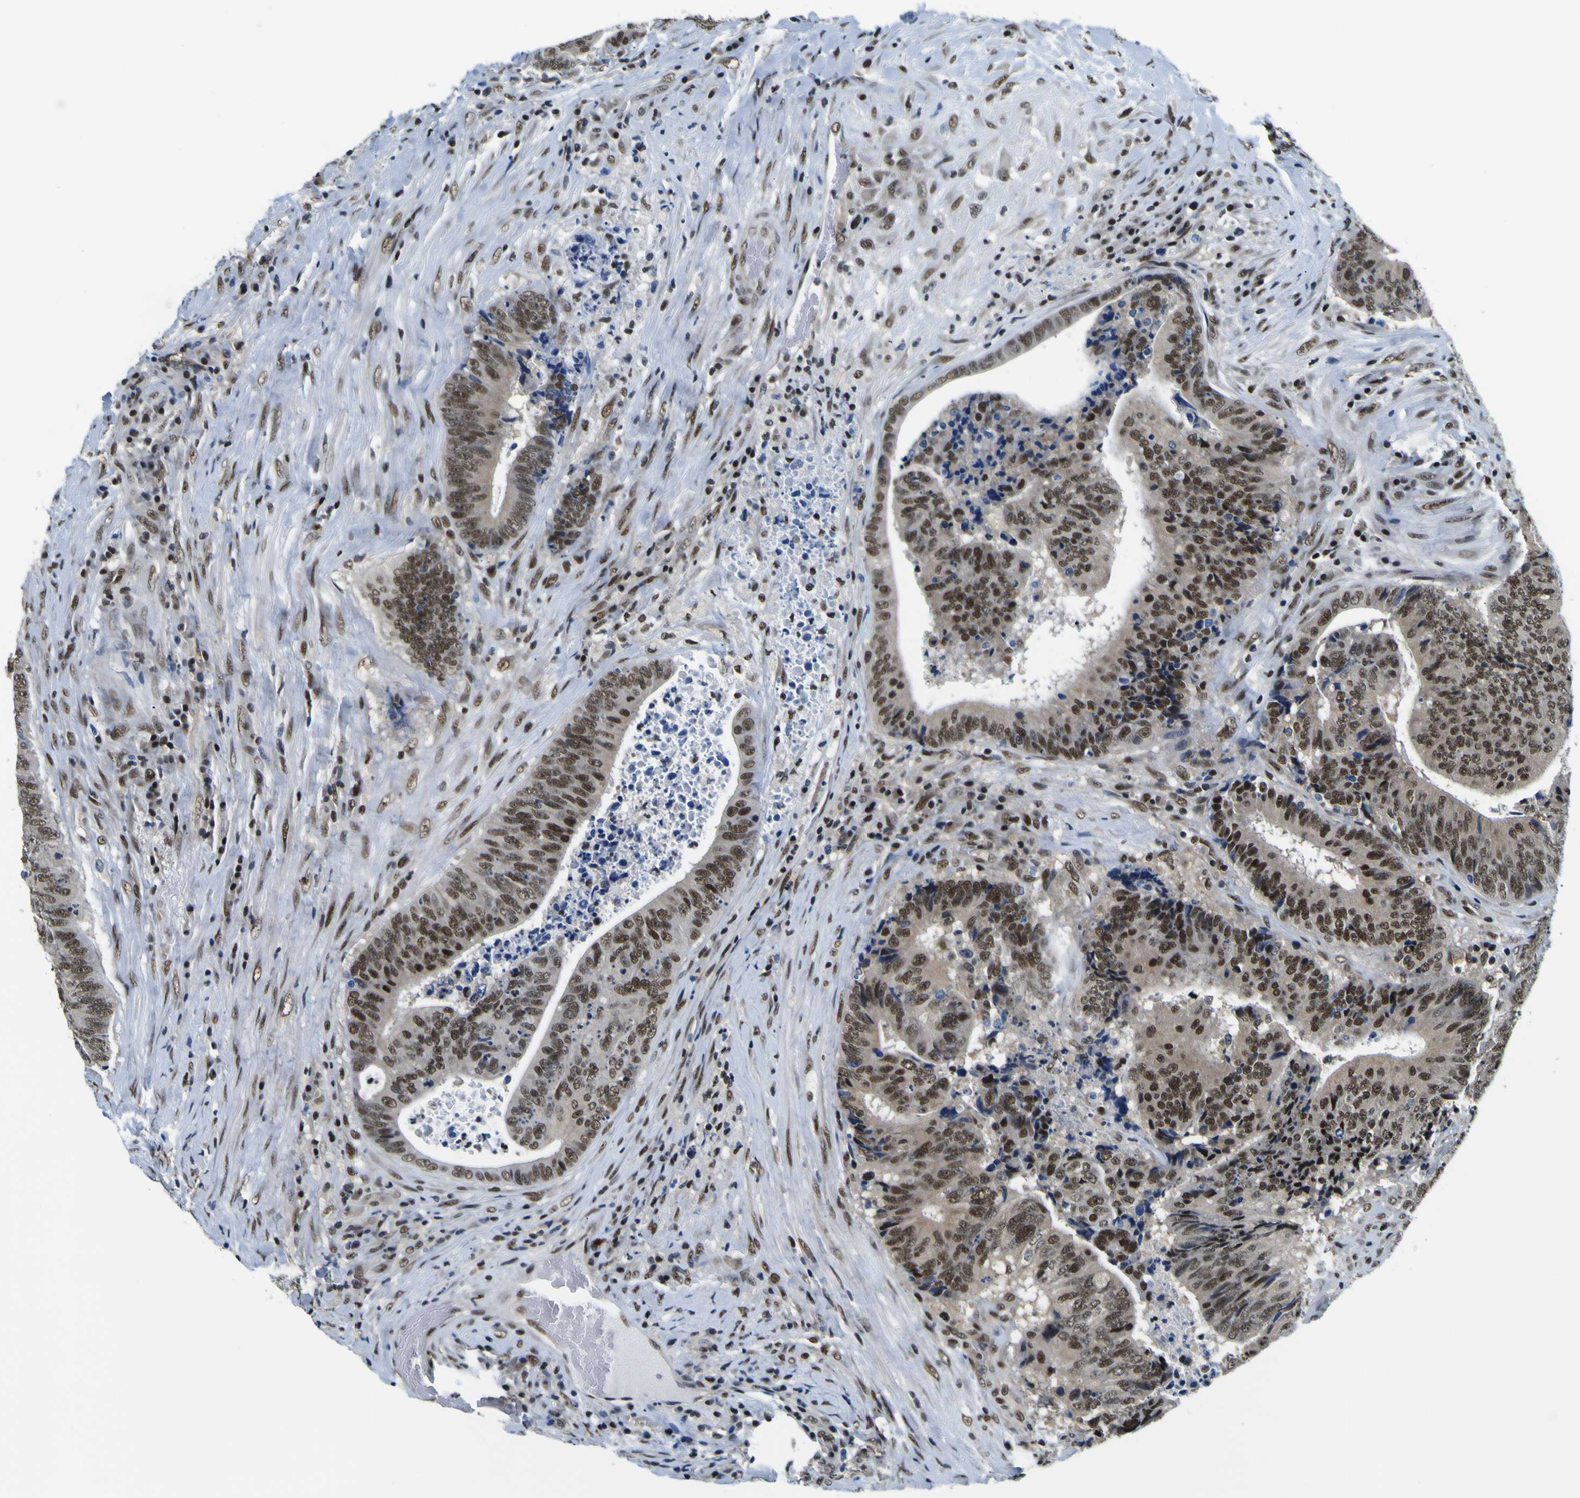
{"staining": {"intensity": "strong", "quantity": ">75%", "location": "nuclear"}, "tissue": "colorectal cancer", "cell_type": "Tumor cells", "image_type": "cancer", "snomed": [{"axis": "morphology", "description": "Adenocarcinoma, NOS"}, {"axis": "topography", "description": "Rectum"}], "caption": "Colorectal cancer (adenocarcinoma) stained for a protein exhibits strong nuclear positivity in tumor cells.", "gene": "SP1", "patient": {"sex": "male", "age": 72}}